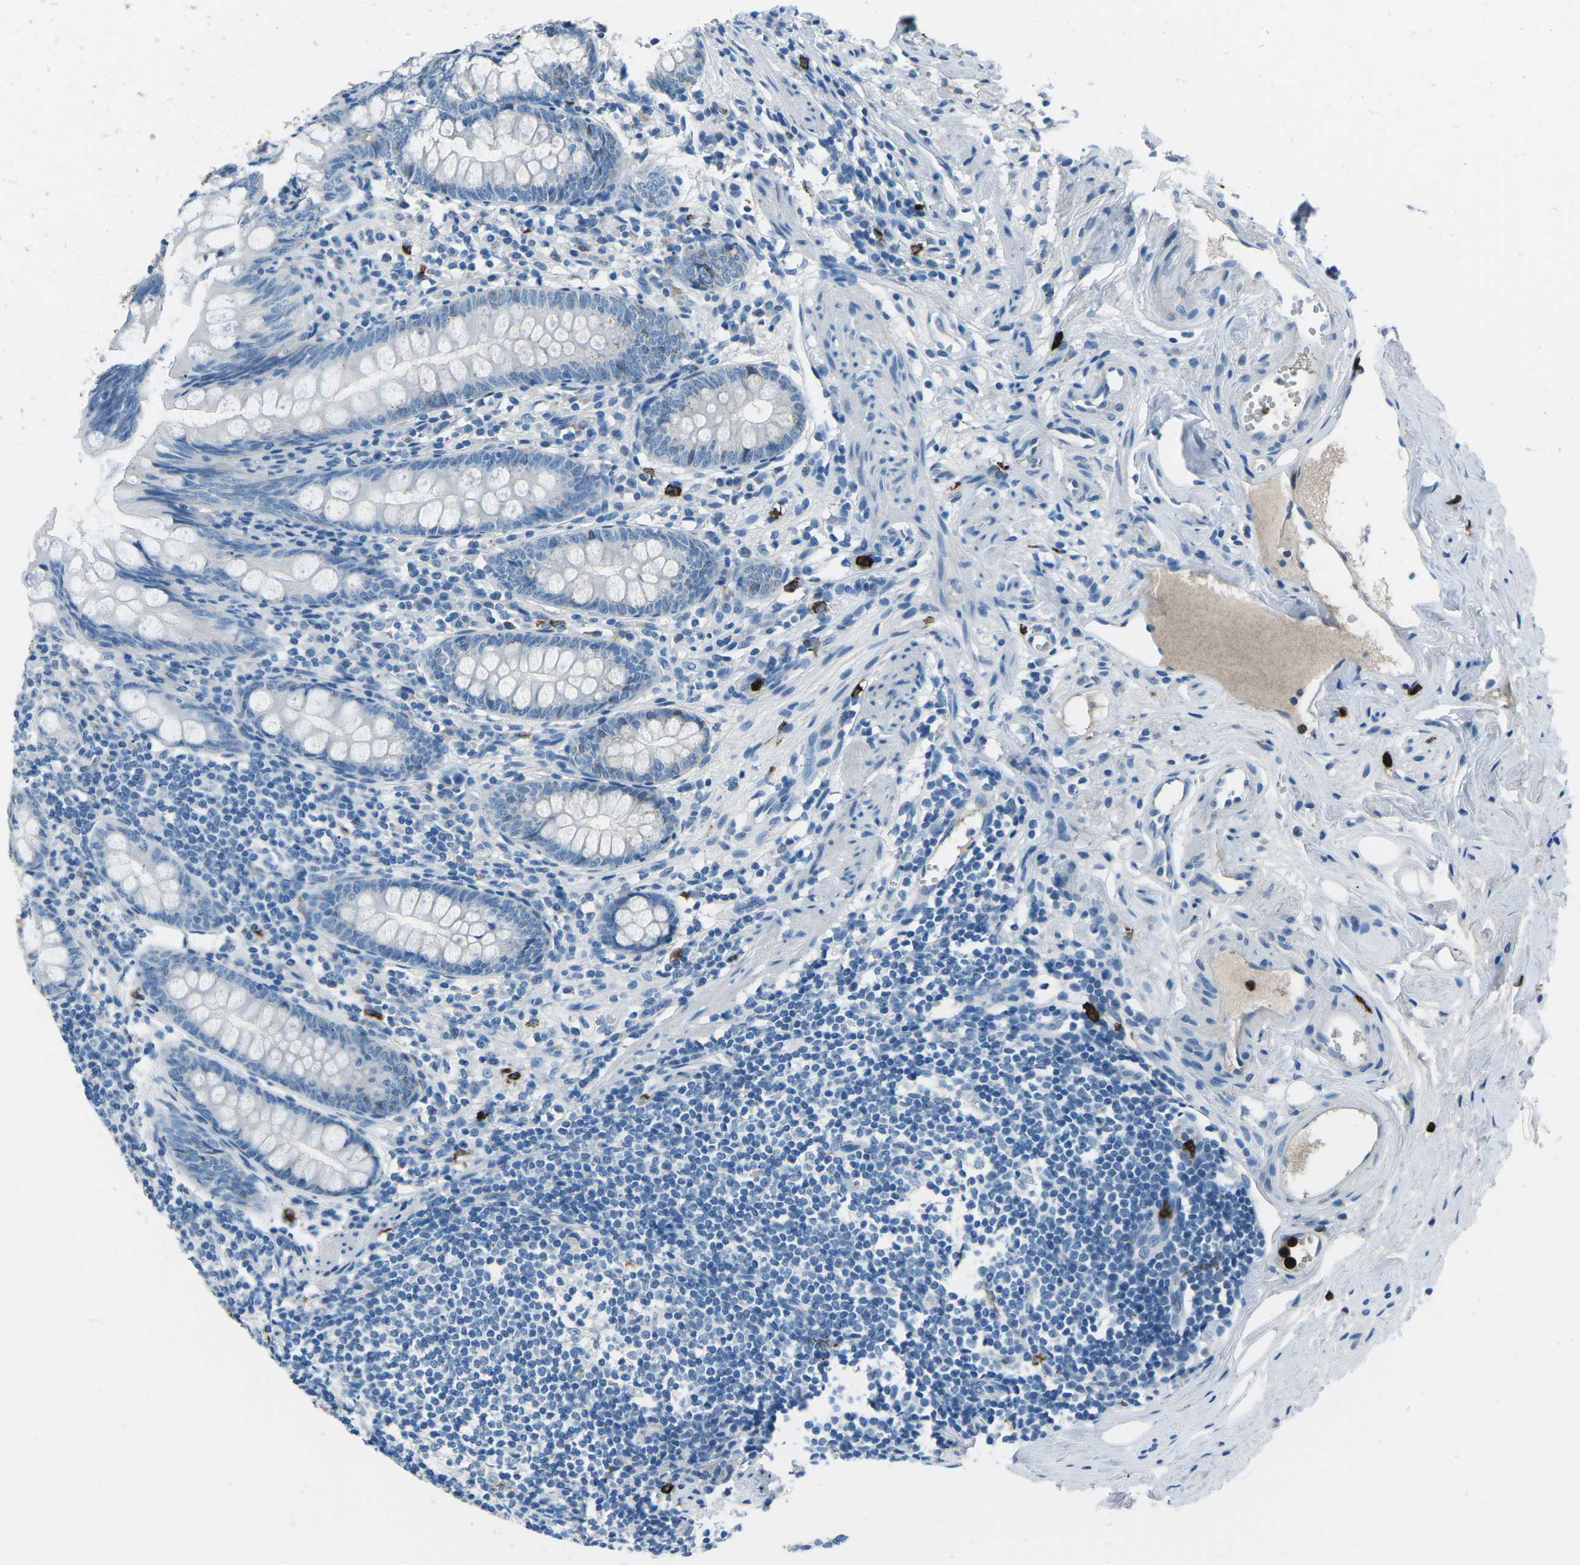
{"staining": {"intensity": "negative", "quantity": "none", "location": "none"}, "tissue": "appendix", "cell_type": "Glandular cells", "image_type": "normal", "snomed": [{"axis": "morphology", "description": "Normal tissue, NOS"}, {"axis": "topography", "description": "Appendix"}], "caption": "This is a photomicrograph of IHC staining of unremarkable appendix, which shows no positivity in glandular cells. (DAB IHC visualized using brightfield microscopy, high magnification).", "gene": "FCN1", "patient": {"sex": "female", "age": 77}}